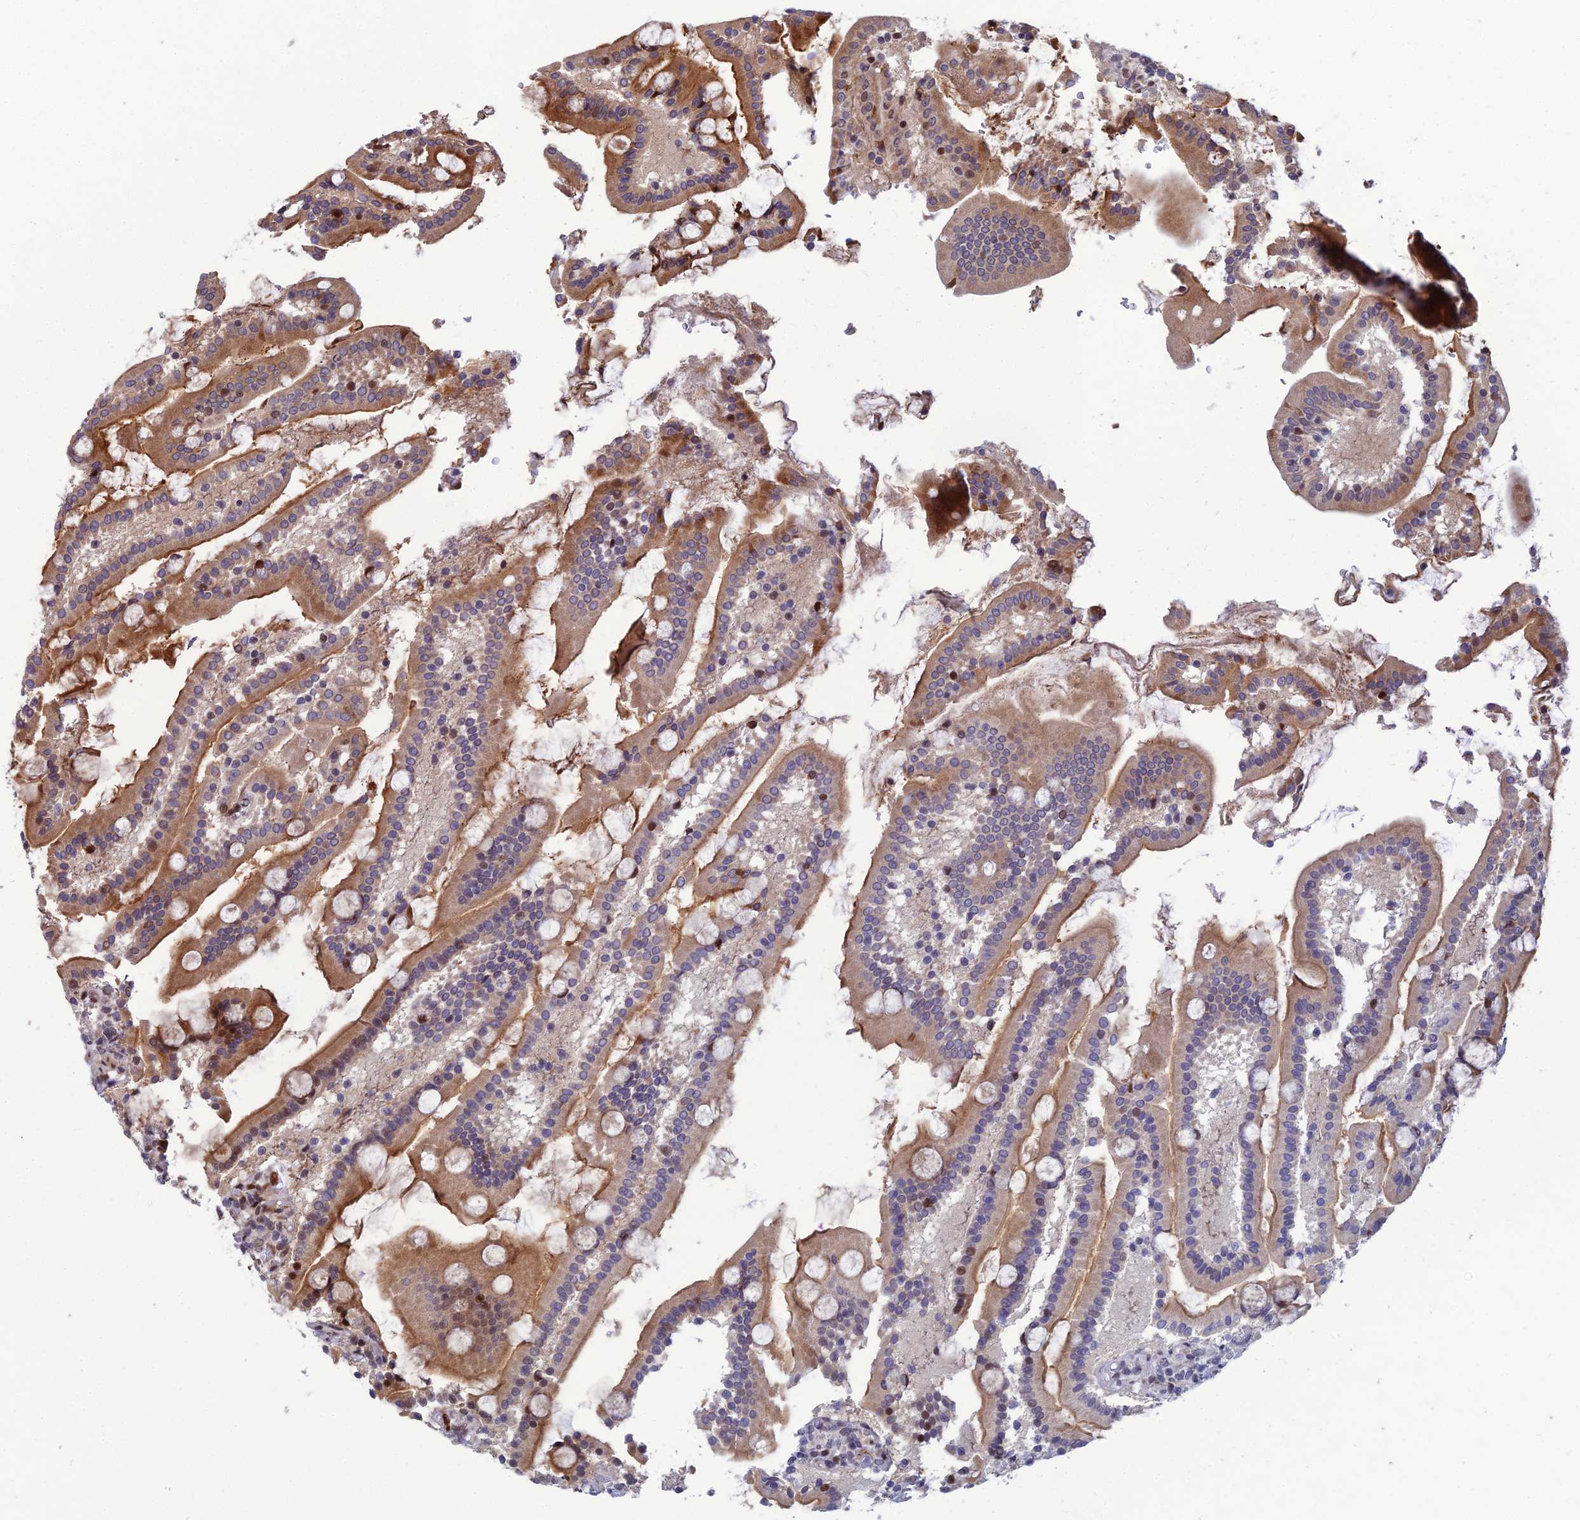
{"staining": {"intensity": "moderate", "quantity": ">75%", "location": "cytoplasmic/membranous,nuclear"}, "tissue": "duodenum", "cell_type": "Glandular cells", "image_type": "normal", "snomed": [{"axis": "morphology", "description": "Normal tissue, NOS"}, {"axis": "topography", "description": "Duodenum"}], "caption": "Duodenum stained with immunohistochemistry displays moderate cytoplasmic/membranous,nuclear staining in about >75% of glandular cells.", "gene": "ZNF668", "patient": {"sex": "male", "age": 55}}